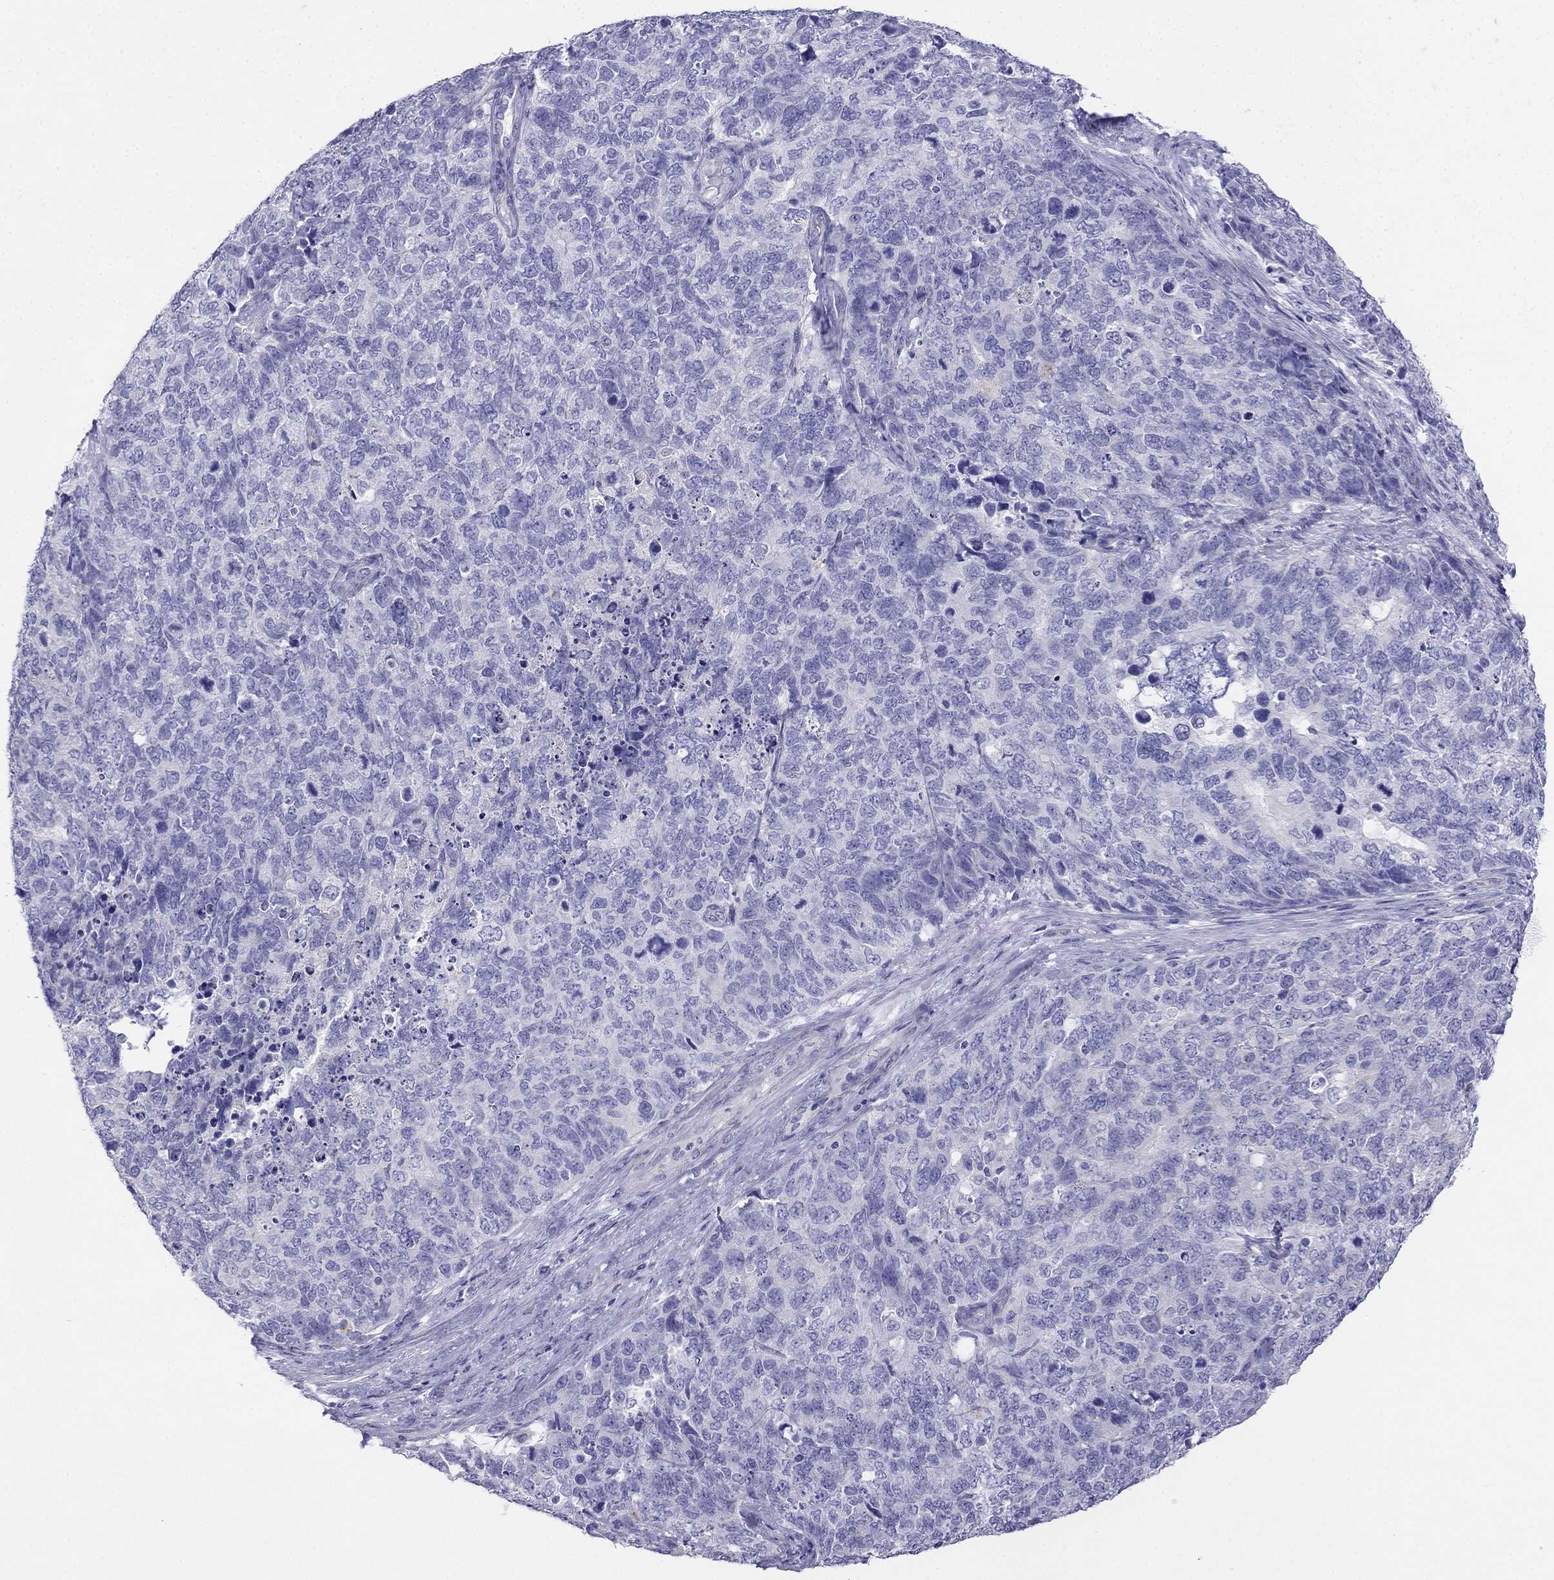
{"staining": {"intensity": "negative", "quantity": "none", "location": "none"}, "tissue": "cervical cancer", "cell_type": "Tumor cells", "image_type": "cancer", "snomed": [{"axis": "morphology", "description": "Squamous cell carcinoma, NOS"}, {"axis": "topography", "description": "Cervix"}], "caption": "Tumor cells are negative for brown protein staining in cervical squamous cell carcinoma. The staining is performed using DAB brown chromogen with nuclei counter-stained in using hematoxylin.", "gene": "ALOXE3", "patient": {"sex": "female", "age": 63}}